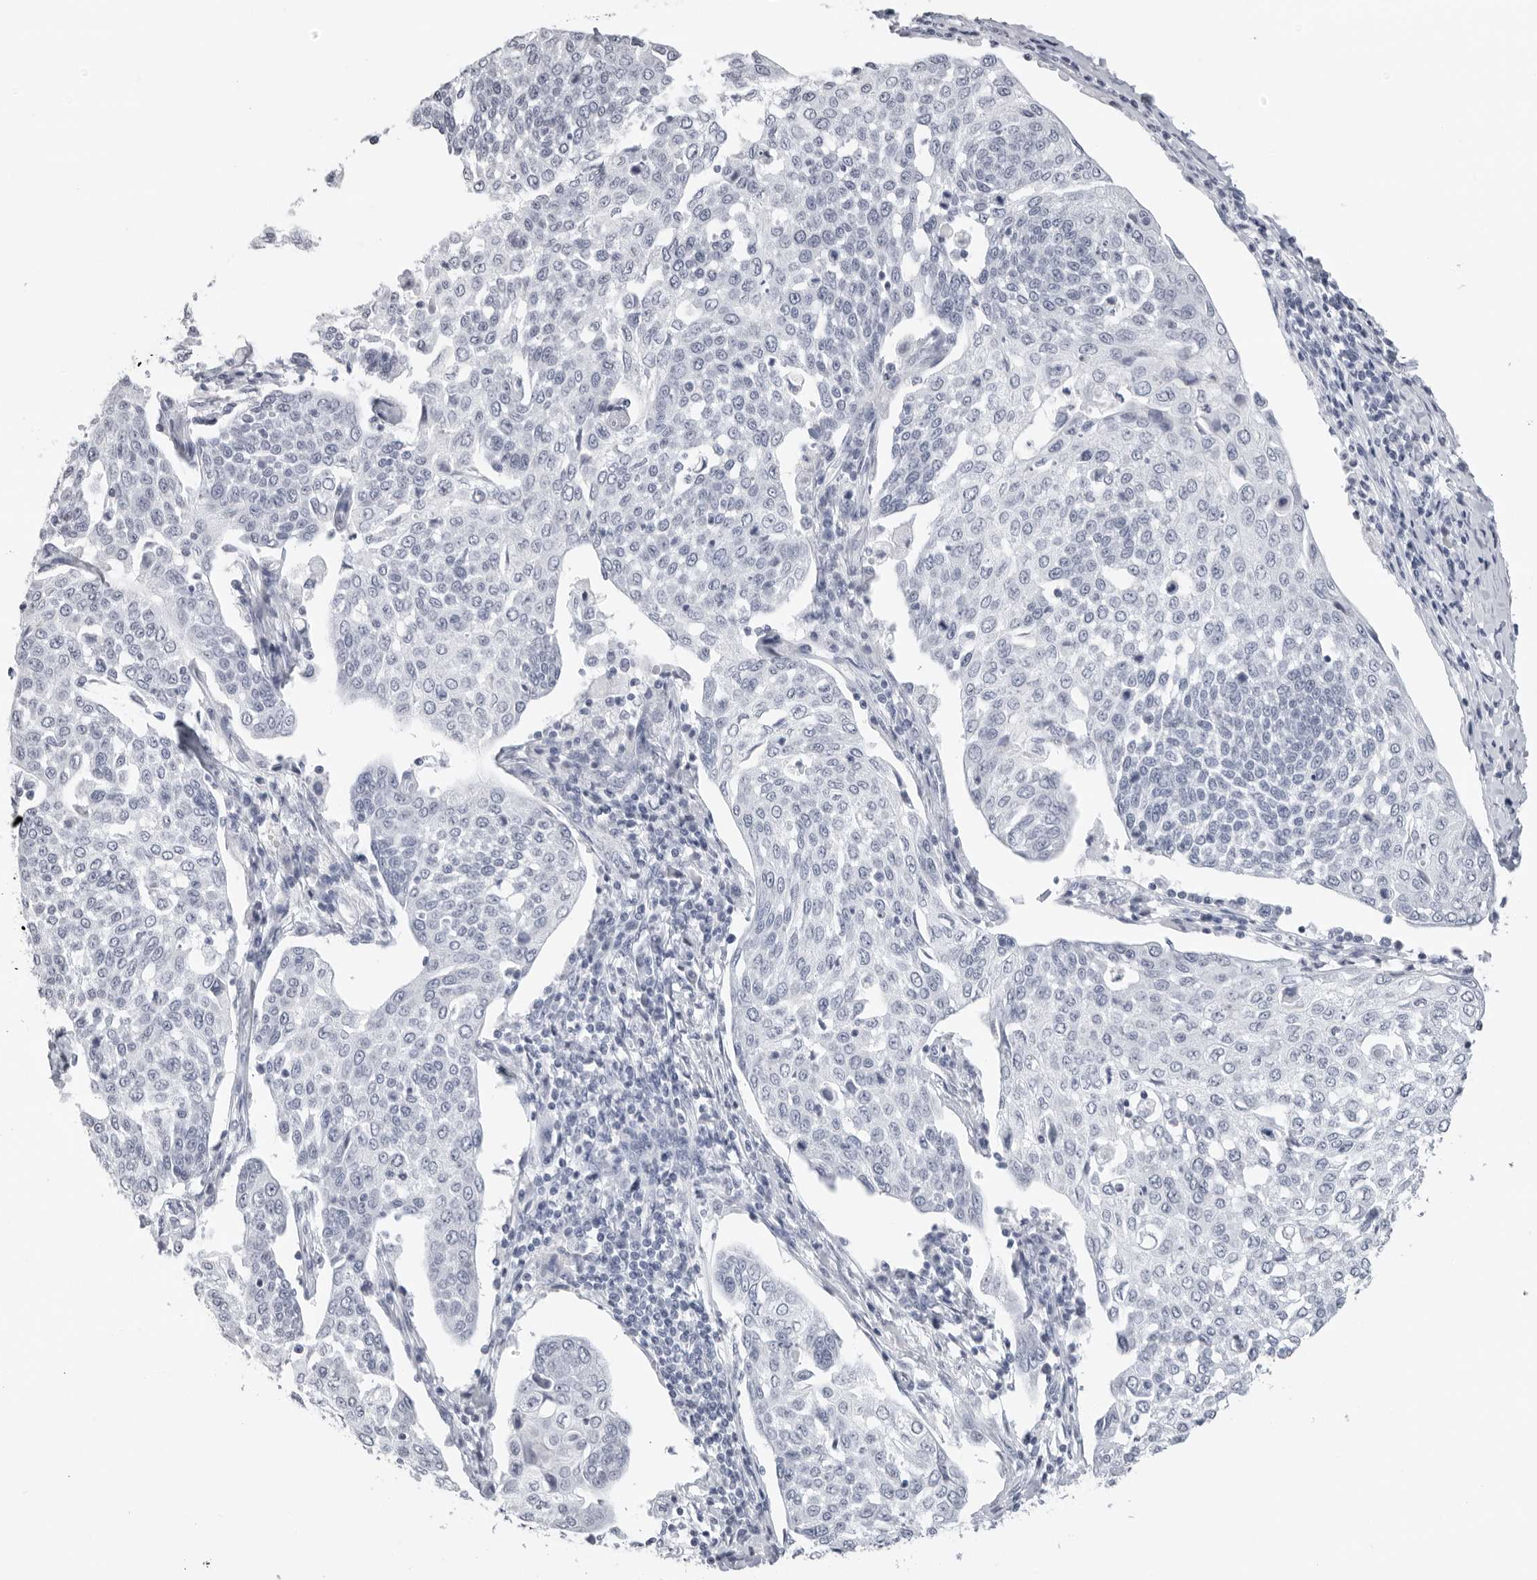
{"staining": {"intensity": "negative", "quantity": "none", "location": "none"}, "tissue": "cervical cancer", "cell_type": "Tumor cells", "image_type": "cancer", "snomed": [{"axis": "morphology", "description": "Squamous cell carcinoma, NOS"}, {"axis": "topography", "description": "Cervix"}], "caption": "Tumor cells show no significant protein expression in cervical squamous cell carcinoma. (Stains: DAB (3,3'-diaminobenzidine) immunohistochemistry (IHC) with hematoxylin counter stain, Microscopy: brightfield microscopy at high magnification).", "gene": "AGMAT", "patient": {"sex": "female", "age": 34}}